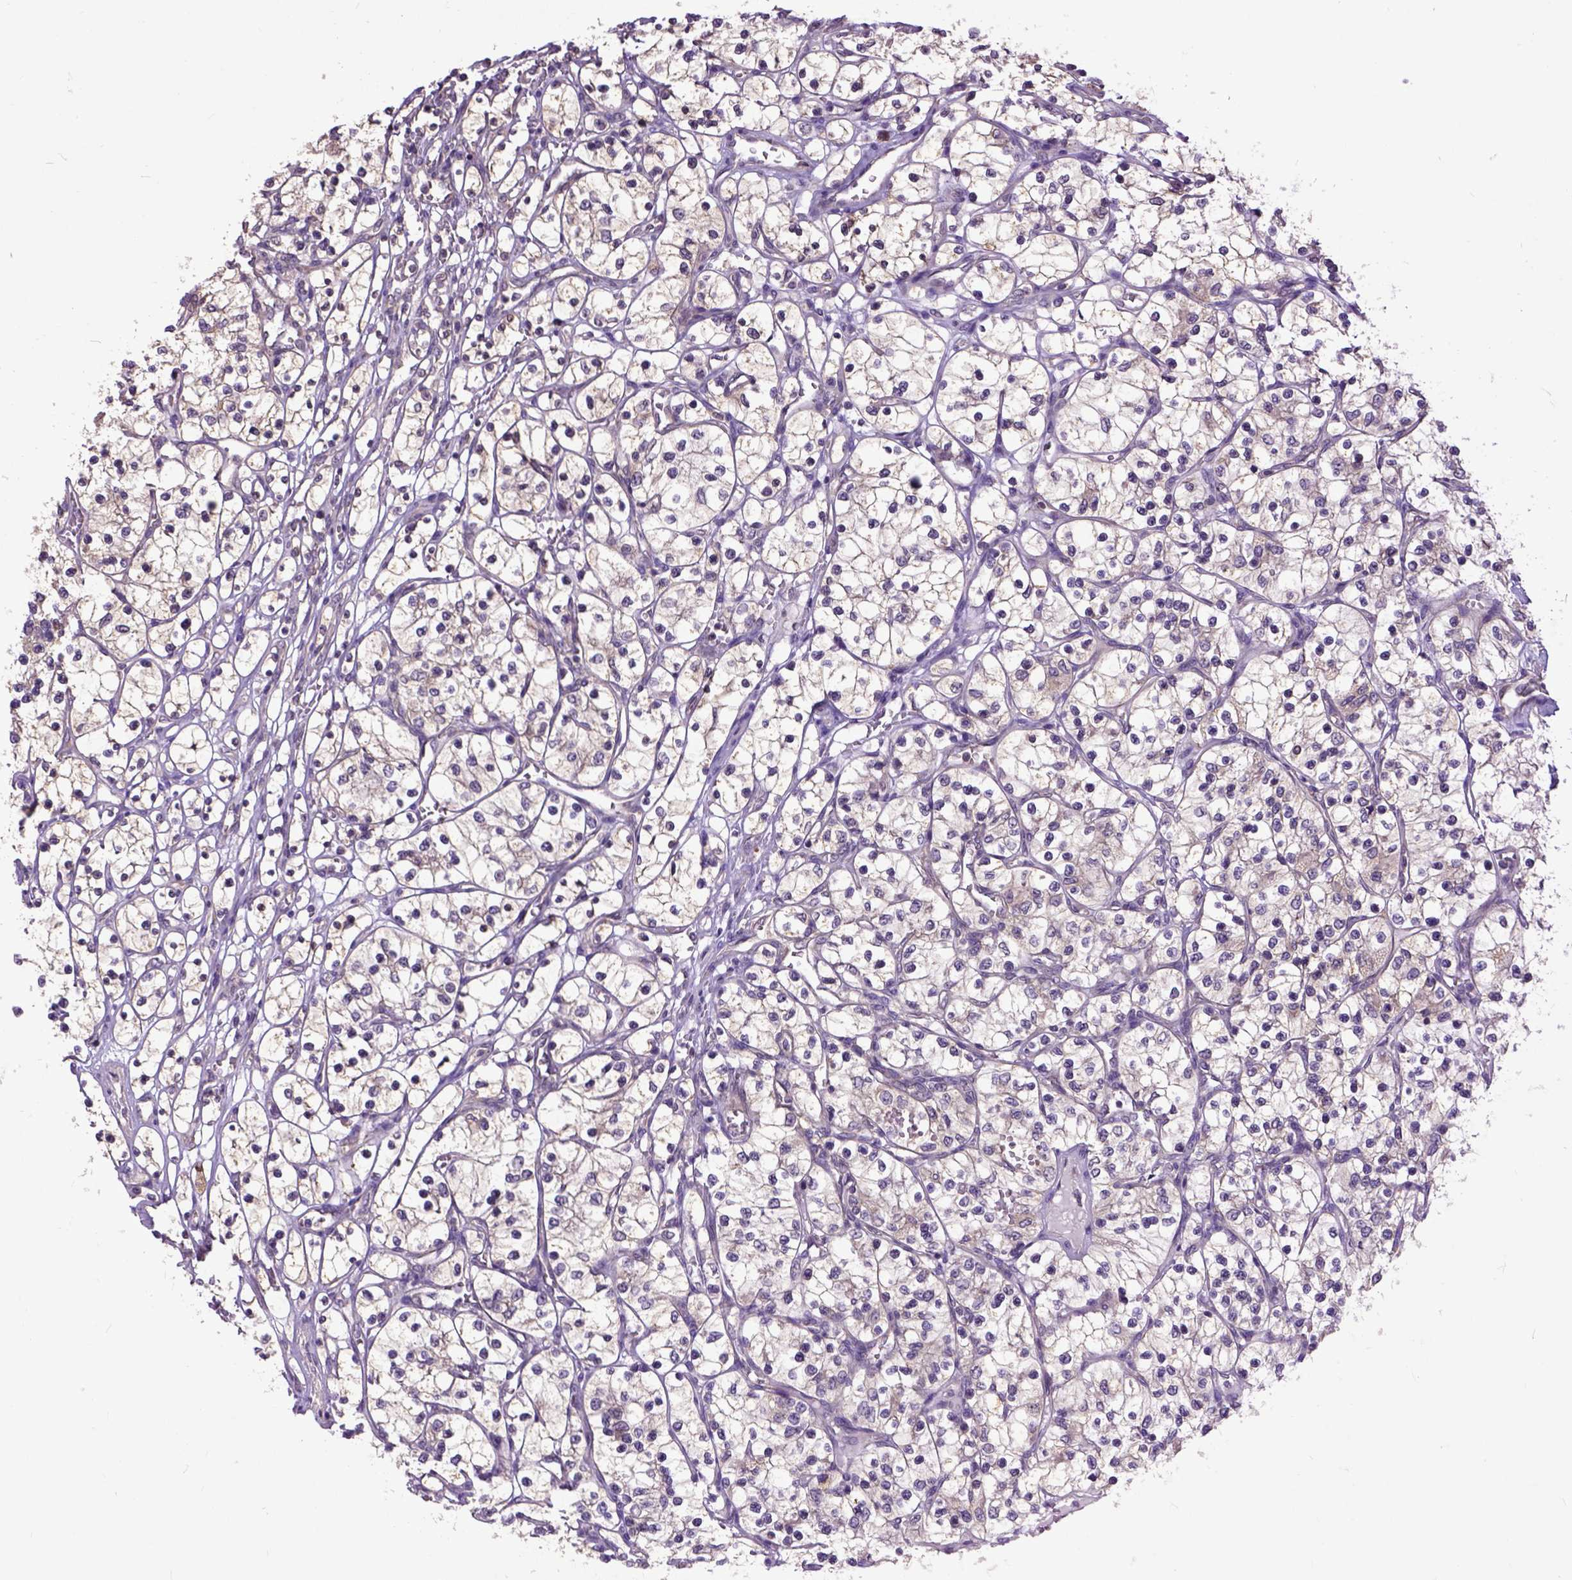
{"staining": {"intensity": "weak", "quantity": "<25%", "location": "cytoplasmic/membranous"}, "tissue": "renal cancer", "cell_type": "Tumor cells", "image_type": "cancer", "snomed": [{"axis": "morphology", "description": "Adenocarcinoma, NOS"}, {"axis": "topography", "description": "Kidney"}], "caption": "Histopathology image shows no protein staining in tumor cells of renal adenocarcinoma tissue.", "gene": "ARL1", "patient": {"sex": "female", "age": 69}}